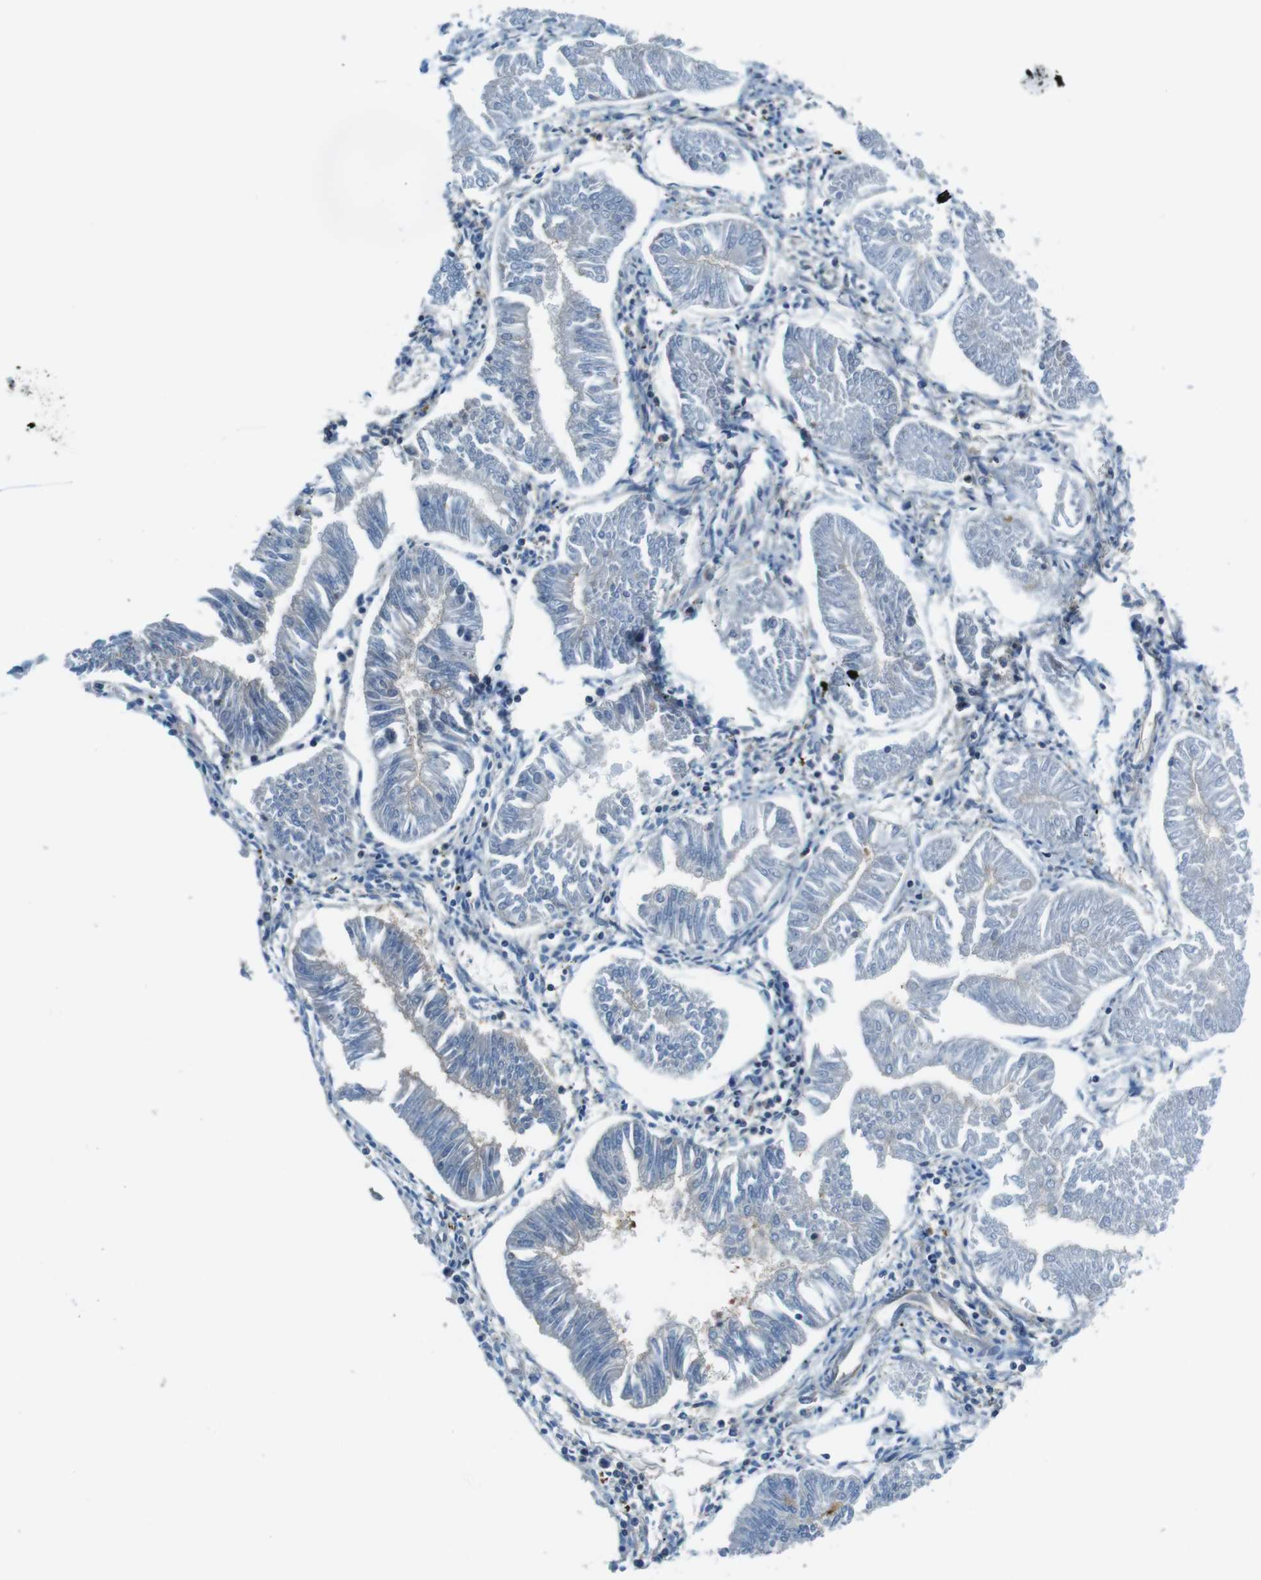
{"staining": {"intensity": "negative", "quantity": "none", "location": "none"}, "tissue": "endometrial cancer", "cell_type": "Tumor cells", "image_type": "cancer", "snomed": [{"axis": "morphology", "description": "Adenocarcinoma, NOS"}, {"axis": "topography", "description": "Endometrium"}], "caption": "Immunohistochemistry (IHC) photomicrograph of endometrial cancer (adenocarcinoma) stained for a protein (brown), which shows no positivity in tumor cells.", "gene": "TES", "patient": {"sex": "female", "age": 53}}